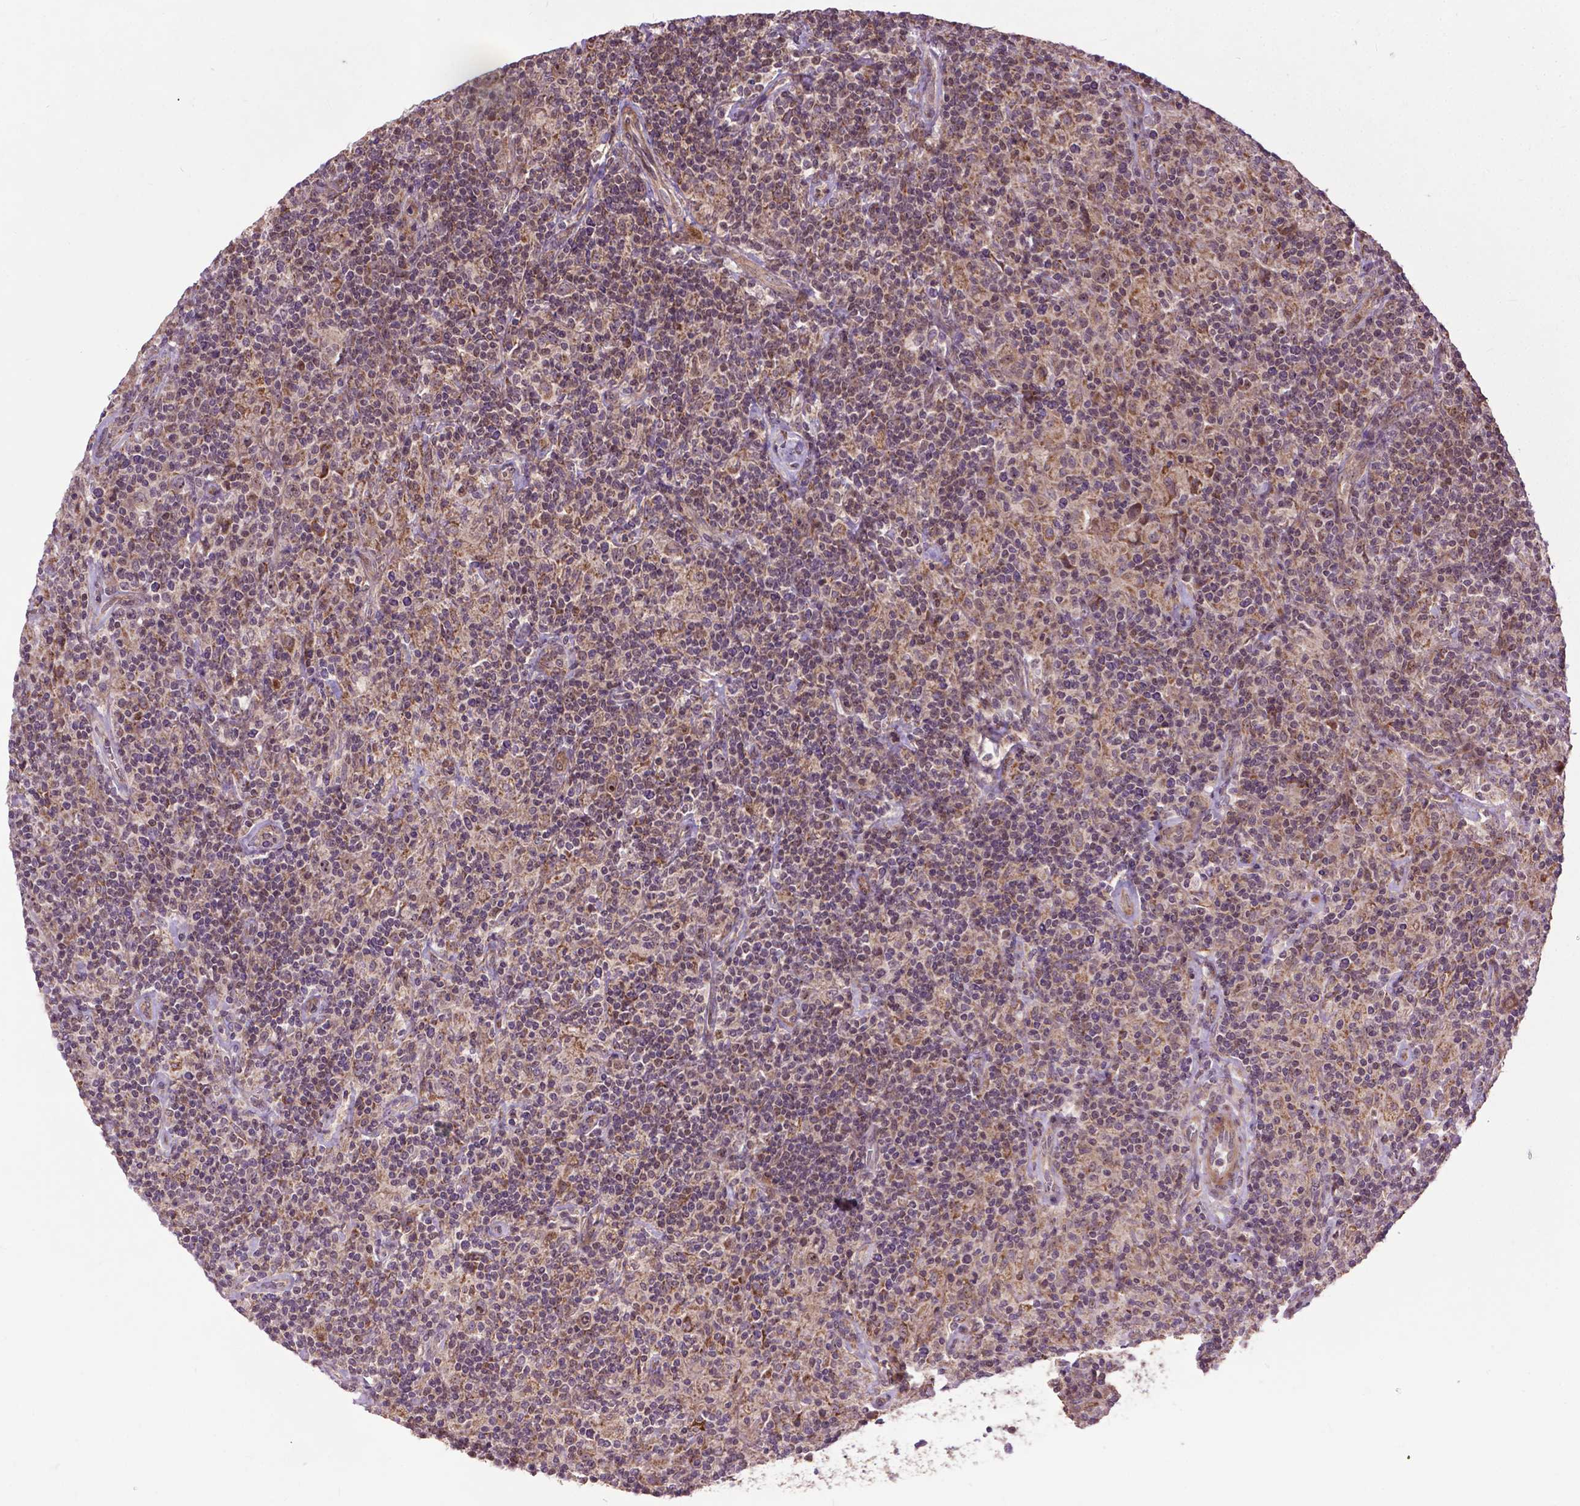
{"staining": {"intensity": "weak", "quantity": "<25%", "location": "cytoplasmic/membranous"}, "tissue": "lymphoma", "cell_type": "Tumor cells", "image_type": "cancer", "snomed": [{"axis": "morphology", "description": "Hodgkin's disease, NOS"}, {"axis": "topography", "description": "Lymph node"}], "caption": "This is an immunohistochemistry image of human Hodgkin's disease. There is no expression in tumor cells.", "gene": "PARP3", "patient": {"sex": "male", "age": 70}}